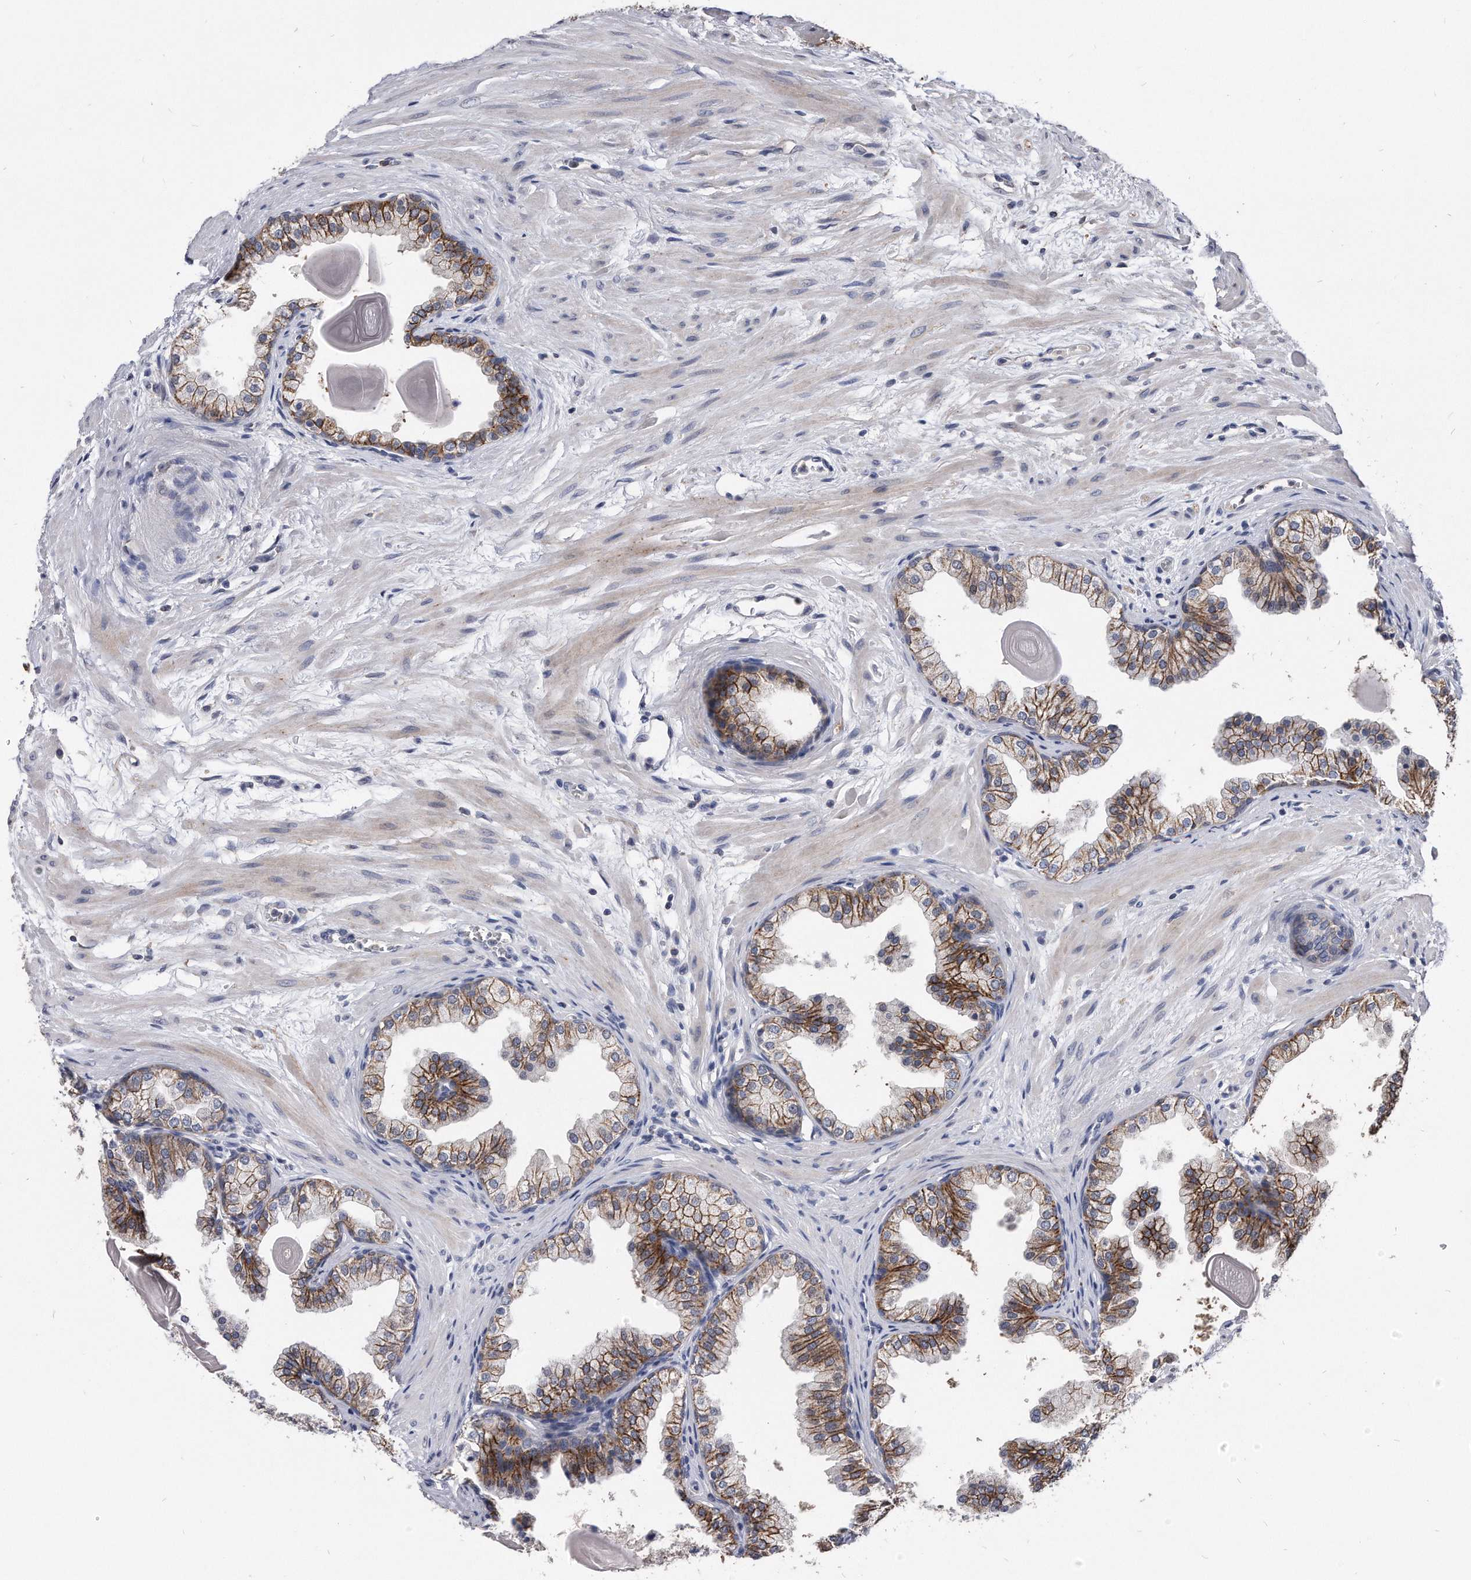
{"staining": {"intensity": "moderate", "quantity": ">75%", "location": "cytoplasmic/membranous"}, "tissue": "prostate", "cell_type": "Glandular cells", "image_type": "normal", "snomed": [{"axis": "morphology", "description": "Normal tissue, NOS"}, {"axis": "topography", "description": "Prostate"}], "caption": "Prostate stained with immunohistochemistry demonstrates moderate cytoplasmic/membranous expression in approximately >75% of glandular cells.", "gene": "IL20RA", "patient": {"sex": "male", "age": 48}}